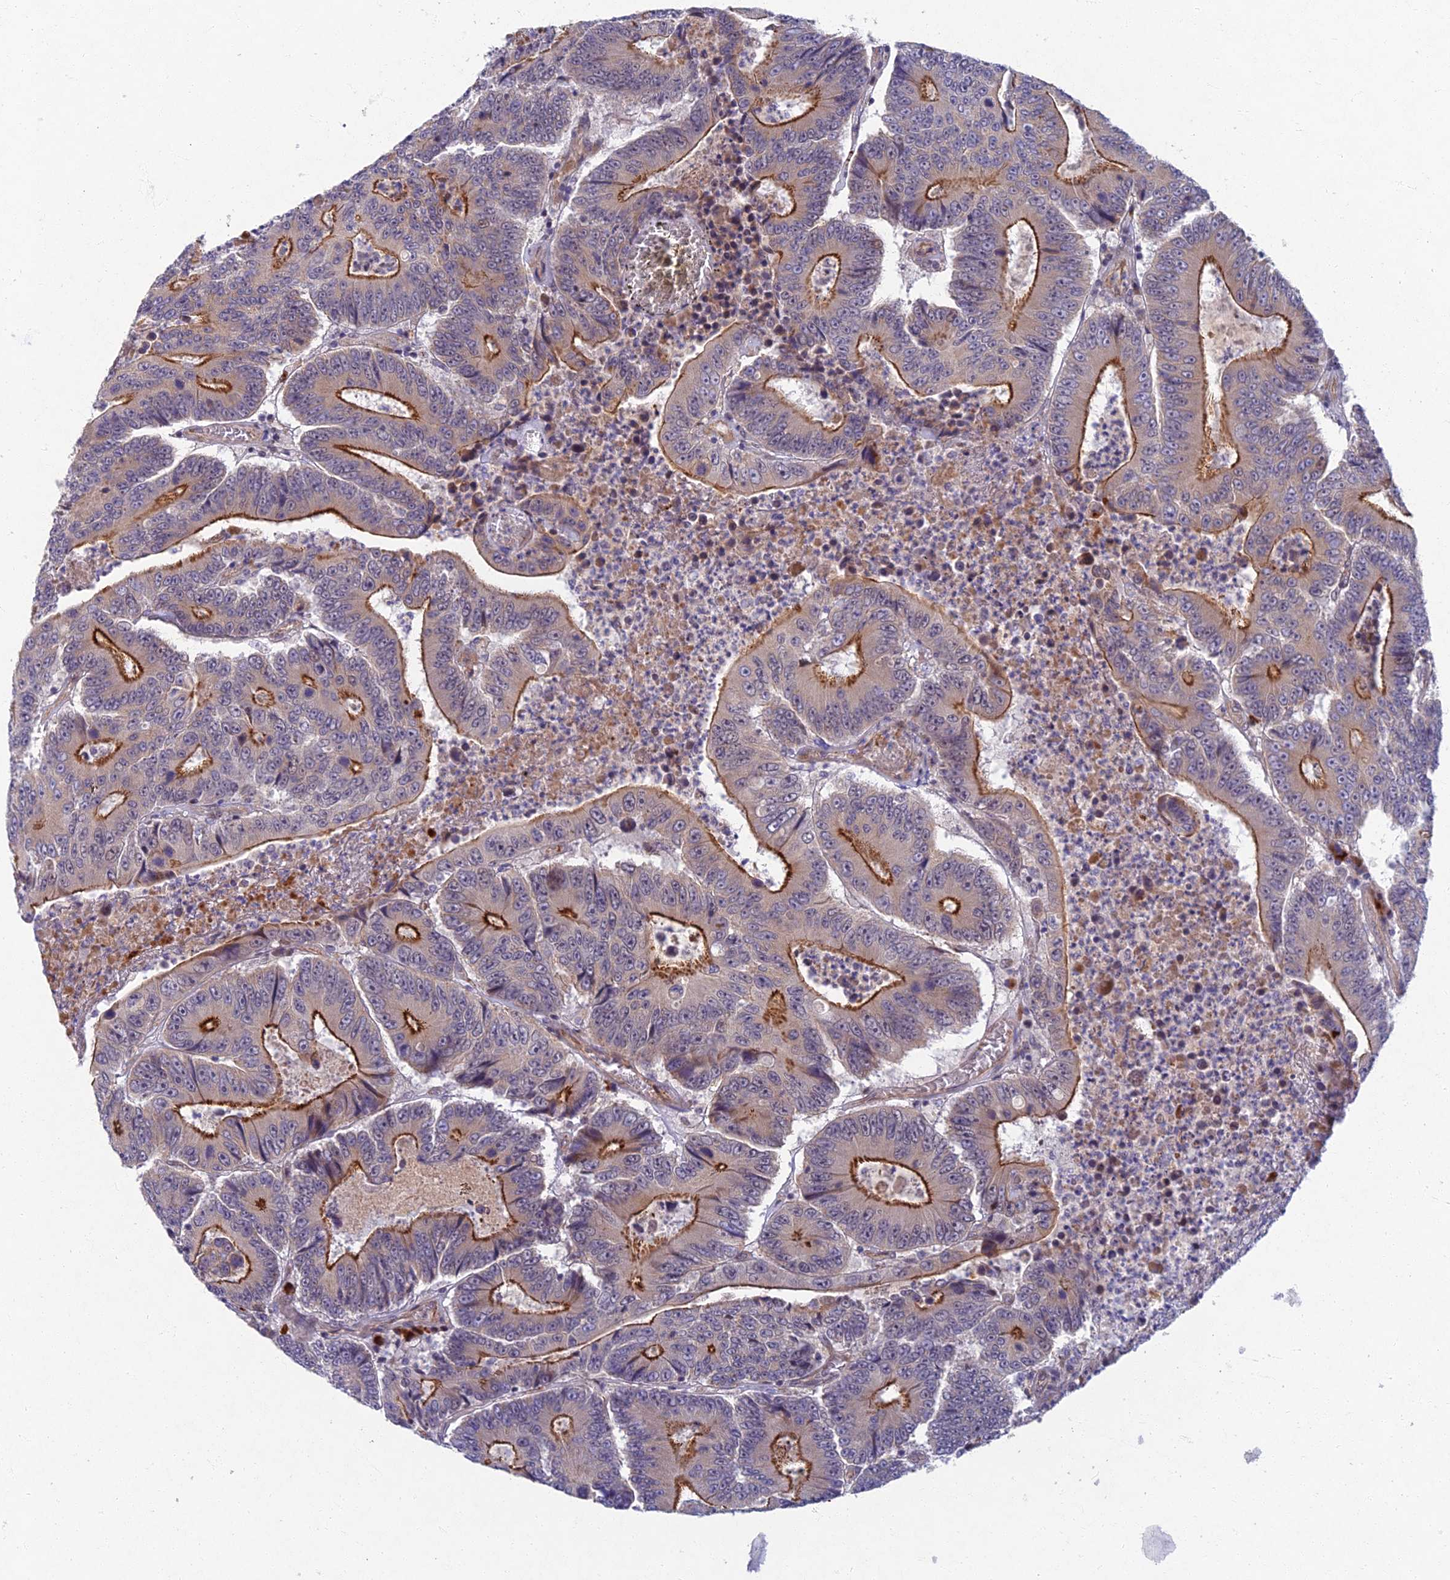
{"staining": {"intensity": "strong", "quantity": "25%-75%", "location": "cytoplasmic/membranous"}, "tissue": "colorectal cancer", "cell_type": "Tumor cells", "image_type": "cancer", "snomed": [{"axis": "morphology", "description": "Adenocarcinoma, NOS"}, {"axis": "topography", "description": "Colon"}], "caption": "Immunohistochemistry (DAB) staining of human colorectal adenocarcinoma shows strong cytoplasmic/membranous protein positivity in approximately 25%-75% of tumor cells. The staining was performed using DAB (3,3'-diaminobenzidine) to visualize the protein expression in brown, while the nuclei were stained in blue with hematoxylin (Magnification: 20x).", "gene": "RHBDL2", "patient": {"sex": "male", "age": 83}}